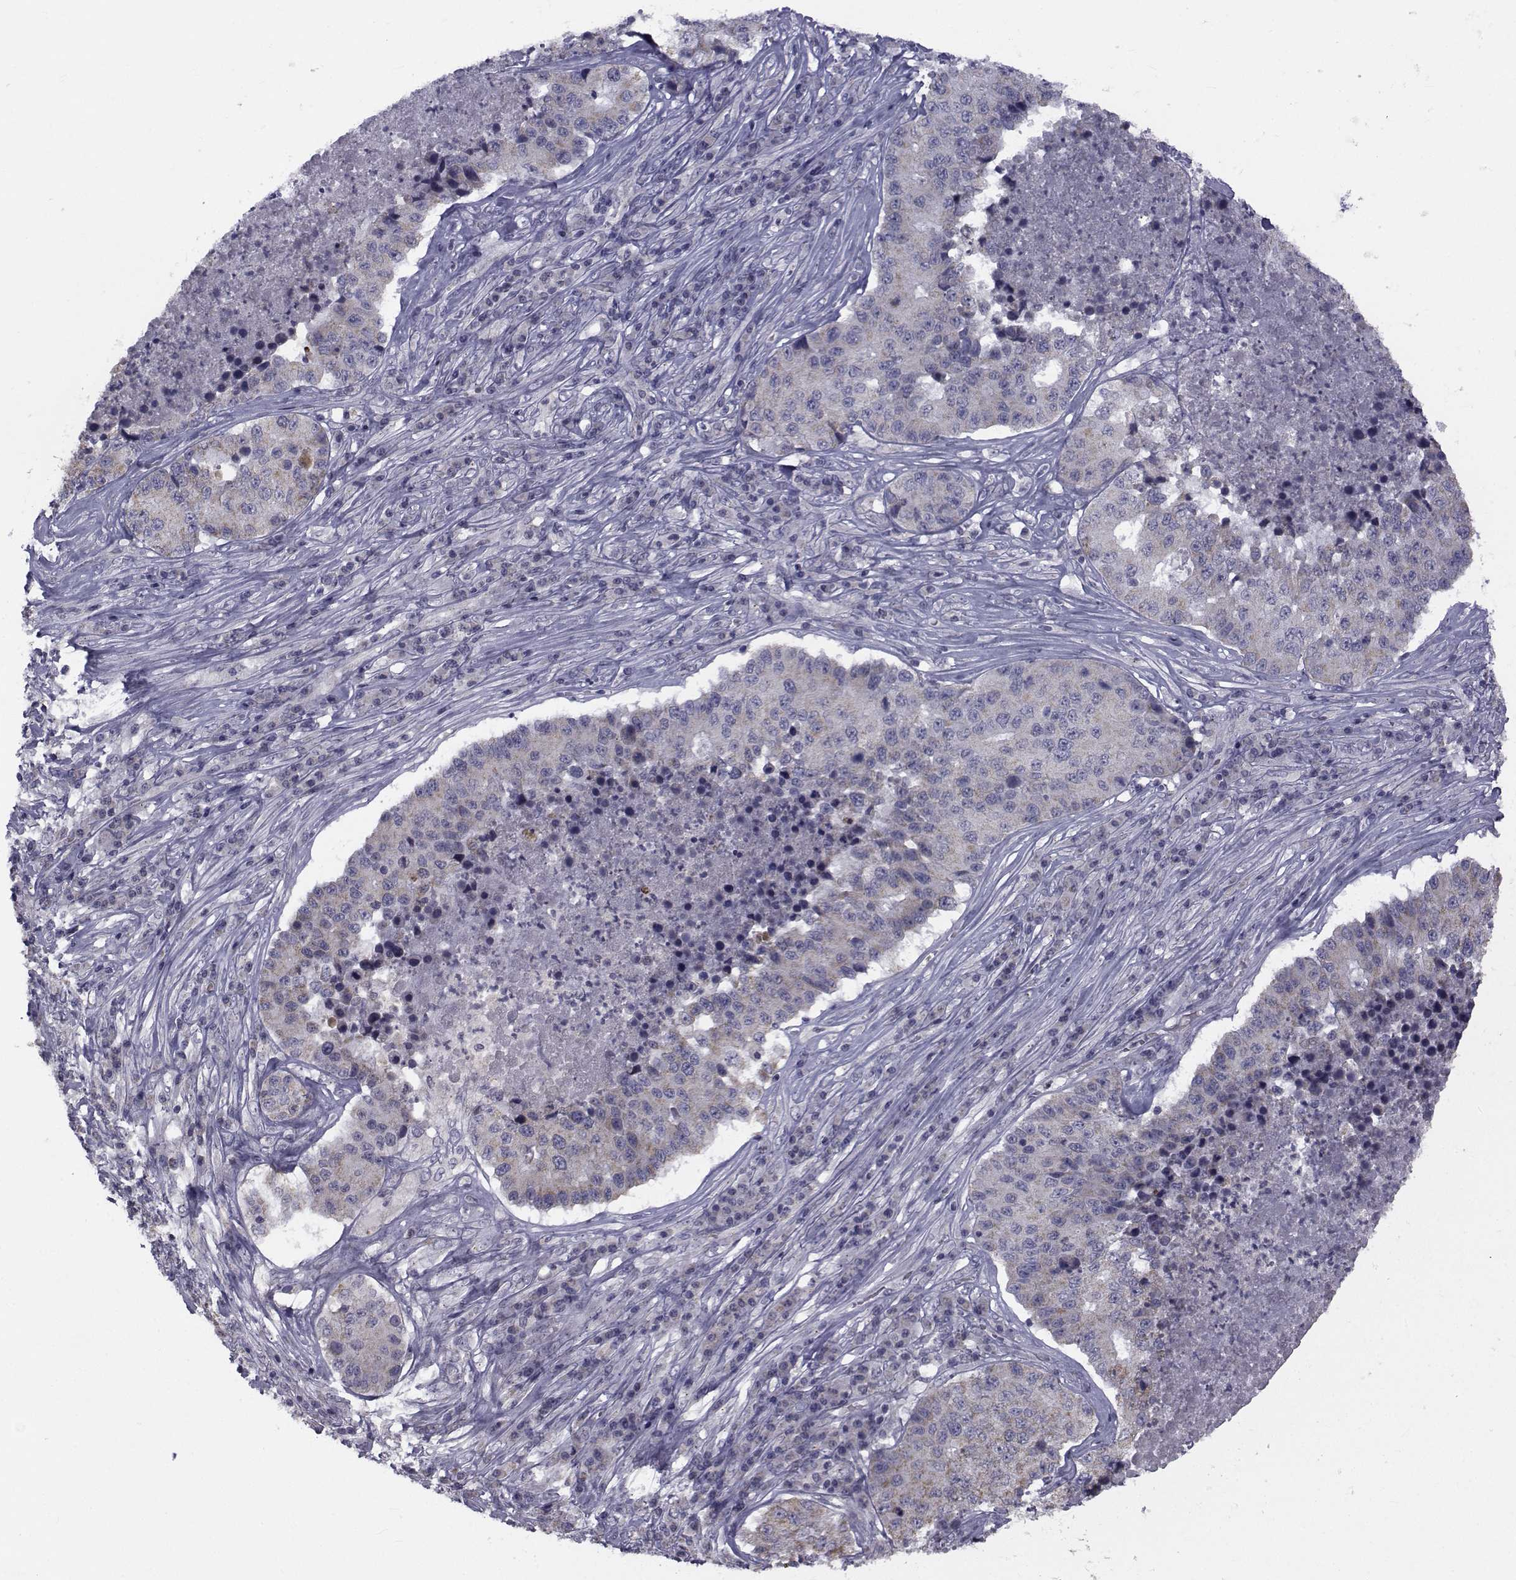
{"staining": {"intensity": "negative", "quantity": "none", "location": "none"}, "tissue": "stomach cancer", "cell_type": "Tumor cells", "image_type": "cancer", "snomed": [{"axis": "morphology", "description": "Adenocarcinoma, NOS"}, {"axis": "topography", "description": "Stomach"}], "caption": "Immunohistochemistry of adenocarcinoma (stomach) exhibits no expression in tumor cells.", "gene": "ANGPT1", "patient": {"sex": "male", "age": 71}}